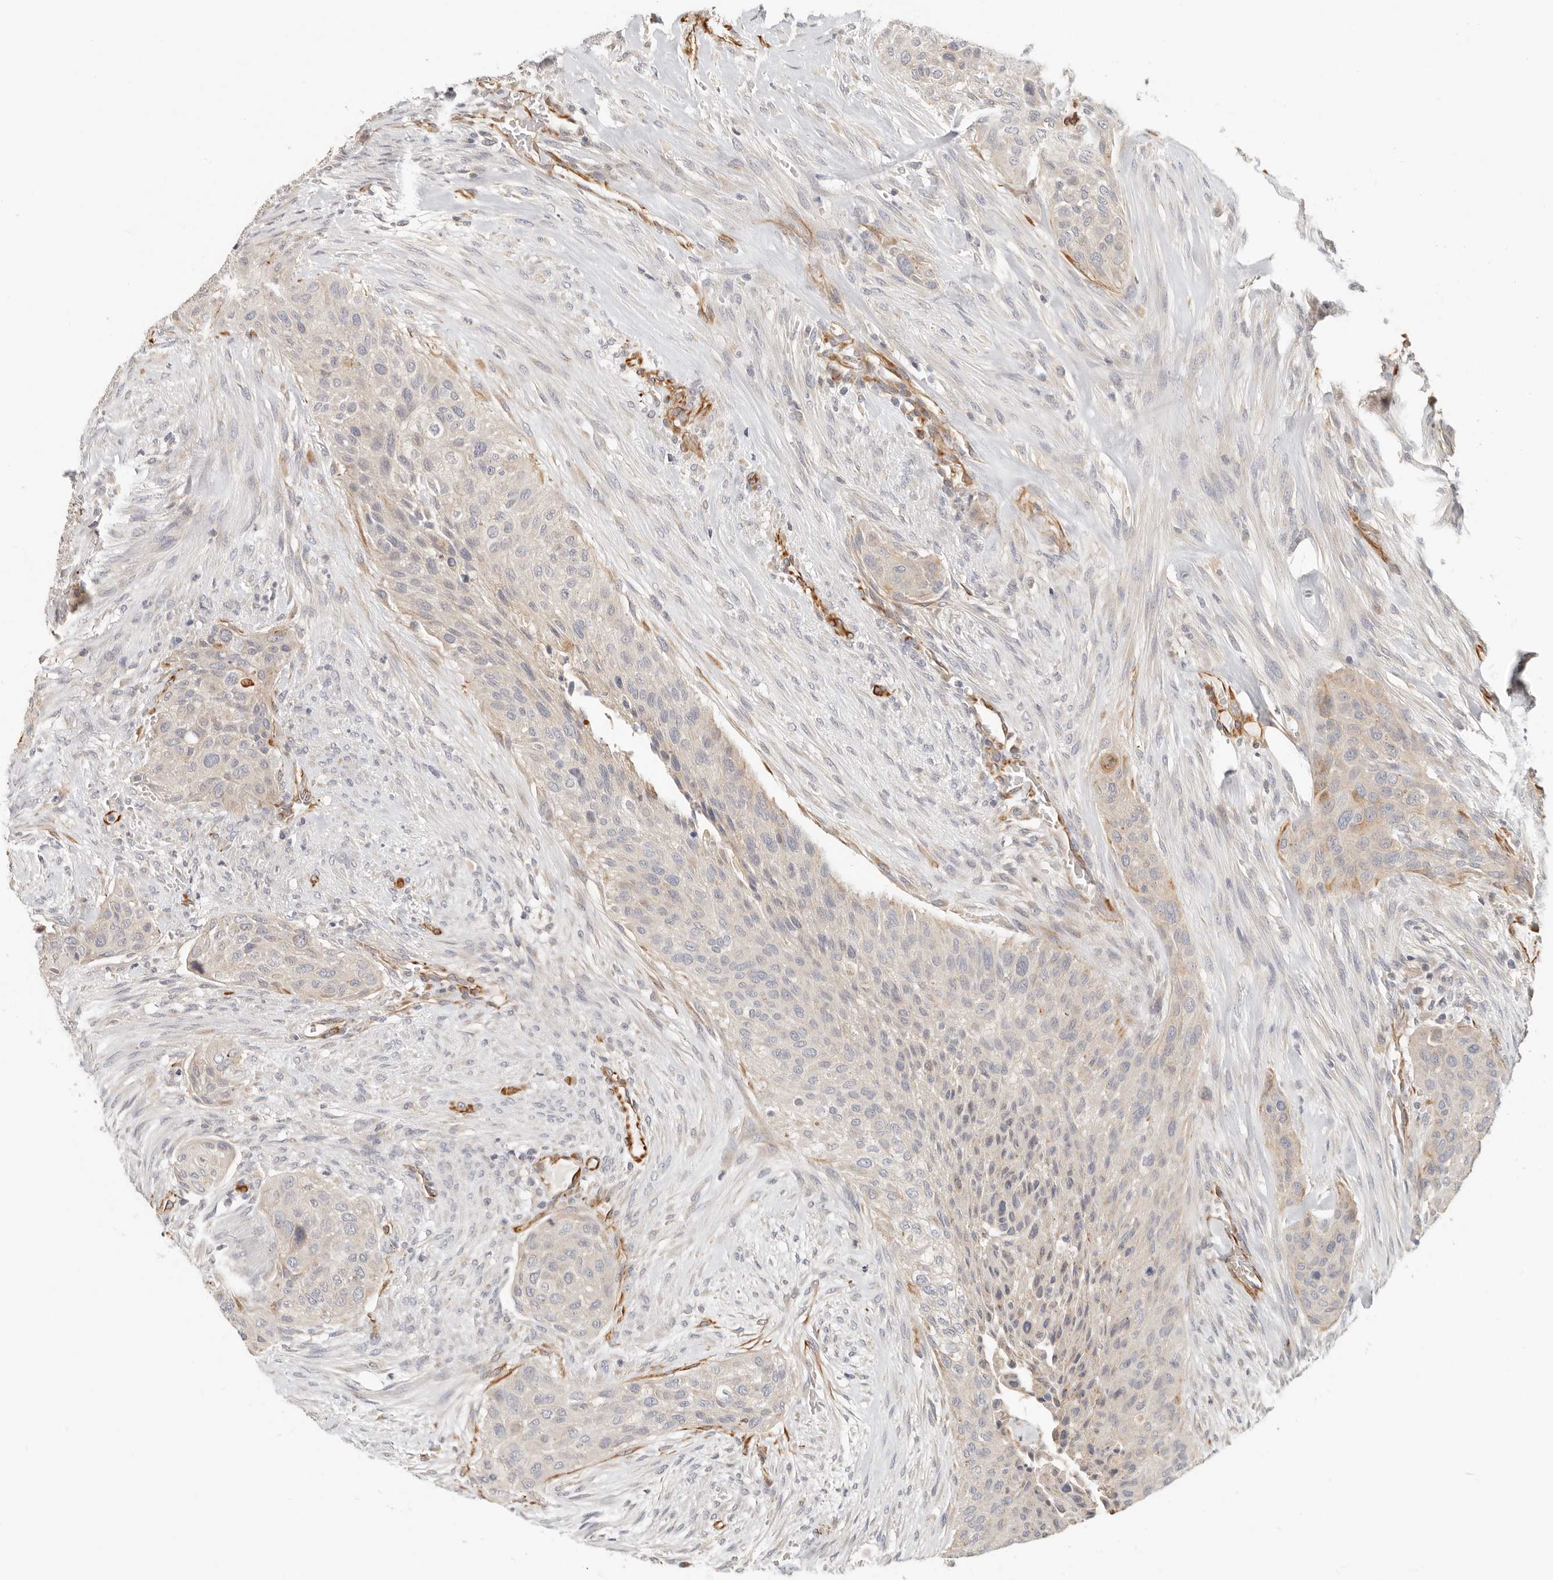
{"staining": {"intensity": "negative", "quantity": "none", "location": "none"}, "tissue": "urothelial cancer", "cell_type": "Tumor cells", "image_type": "cancer", "snomed": [{"axis": "morphology", "description": "Urothelial carcinoma, High grade"}, {"axis": "topography", "description": "Urinary bladder"}], "caption": "Immunohistochemistry (IHC) image of urothelial cancer stained for a protein (brown), which demonstrates no positivity in tumor cells. The staining was performed using DAB to visualize the protein expression in brown, while the nuclei were stained in blue with hematoxylin (Magnification: 20x).", "gene": "SPRING1", "patient": {"sex": "male", "age": 35}}